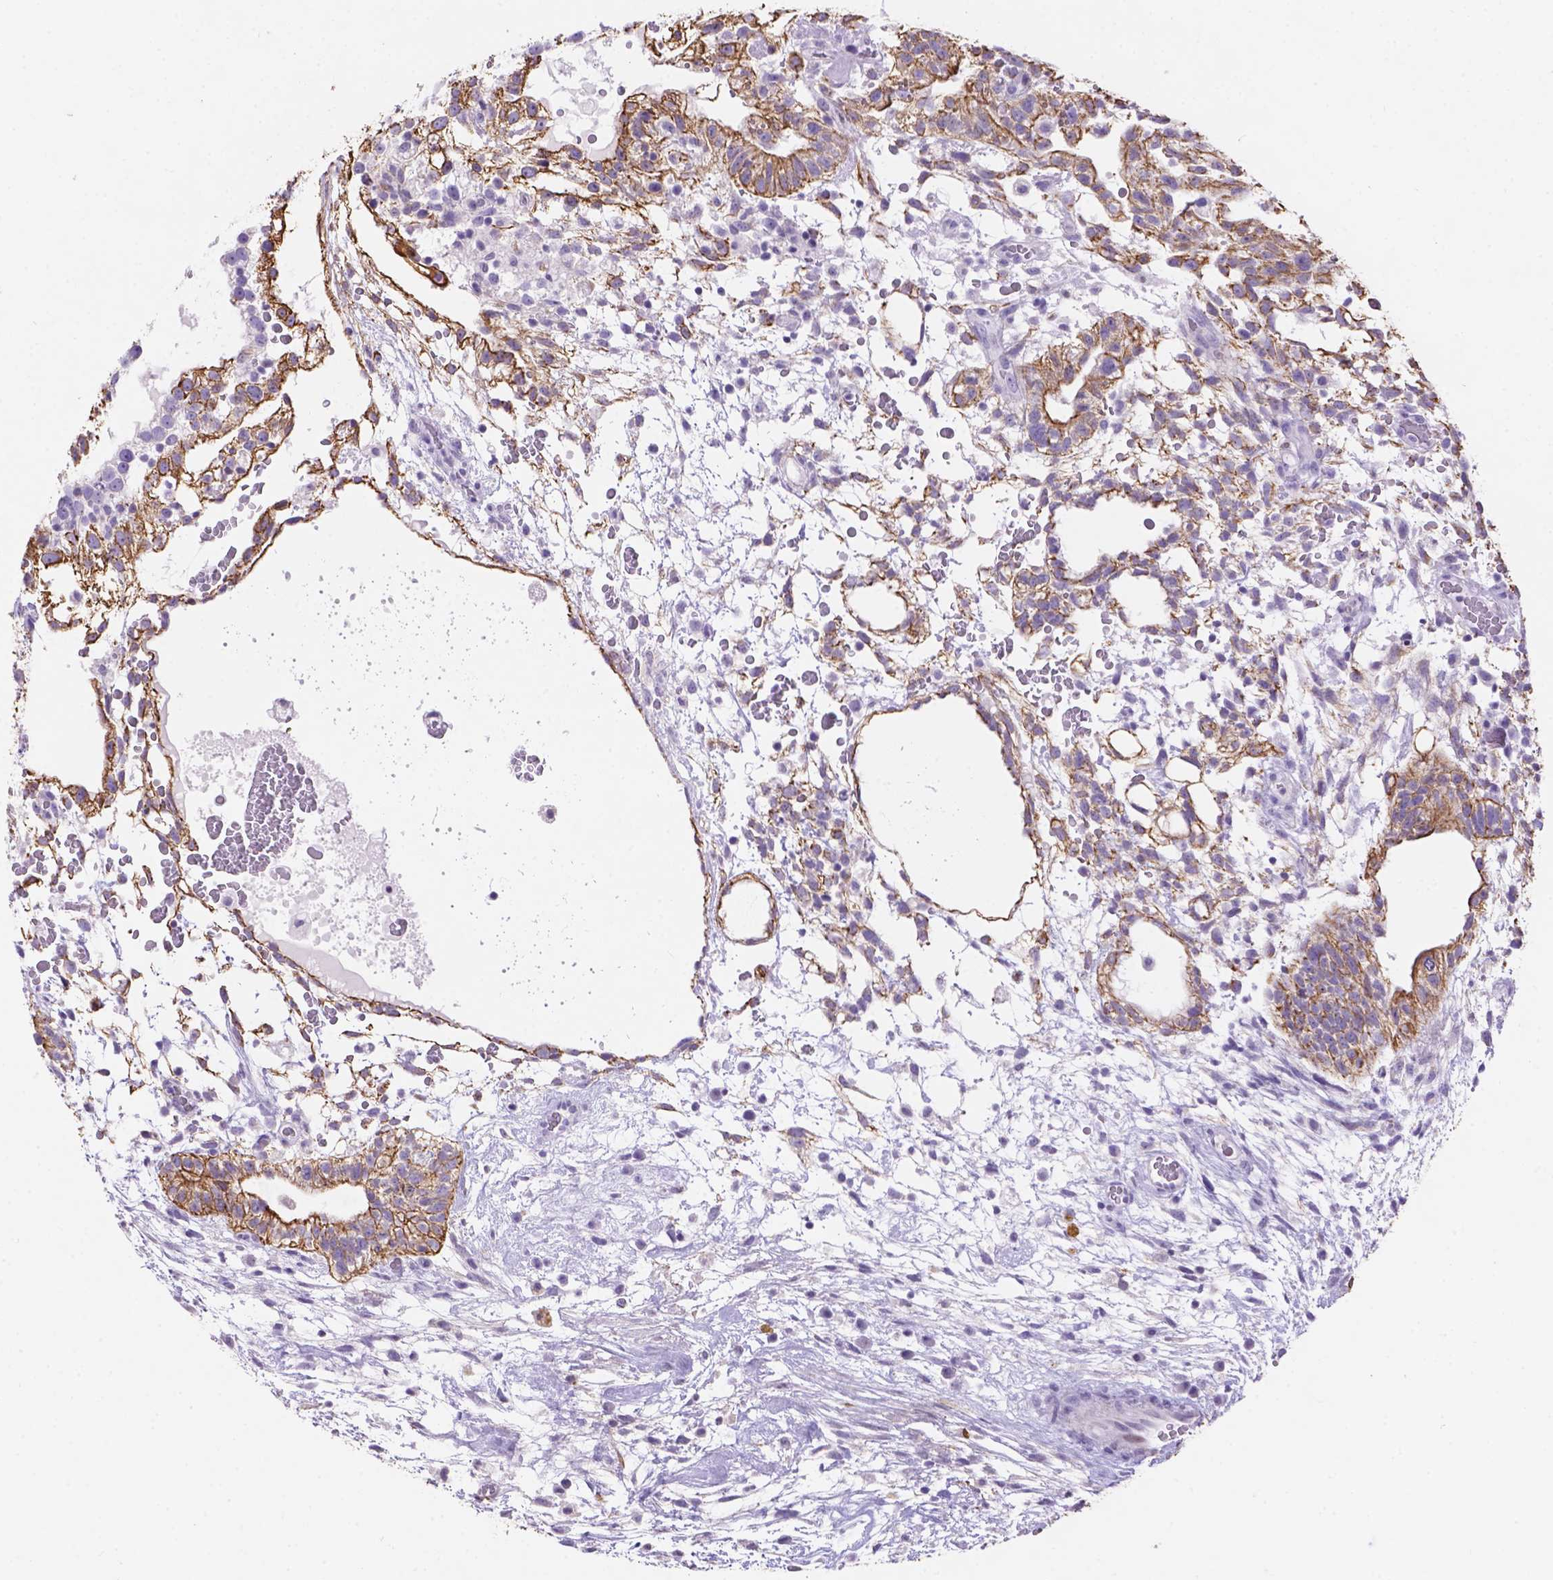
{"staining": {"intensity": "strong", "quantity": "25%-75%", "location": "cytoplasmic/membranous"}, "tissue": "testis cancer", "cell_type": "Tumor cells", "image_type": "cancer", "snomed": [{"axis": "morphology", "description": "Normal tissue, NOS"}, {"axis": "morphology", "description": "Carcinoma, Embryonal, NOS"}, {"axis": "topography", "description": "Testis"}], "caption": "This photomicrograph reveals testis cancer stained with immunohistochemistry (IHC) to label a protein in brown. The cytoplasmic/membranous of tumor cells show strong positivity for the protein. Nuclei are counter-stained blue.", "gene": "DMWD", "patient": {"sex": "male", "age": 32}}